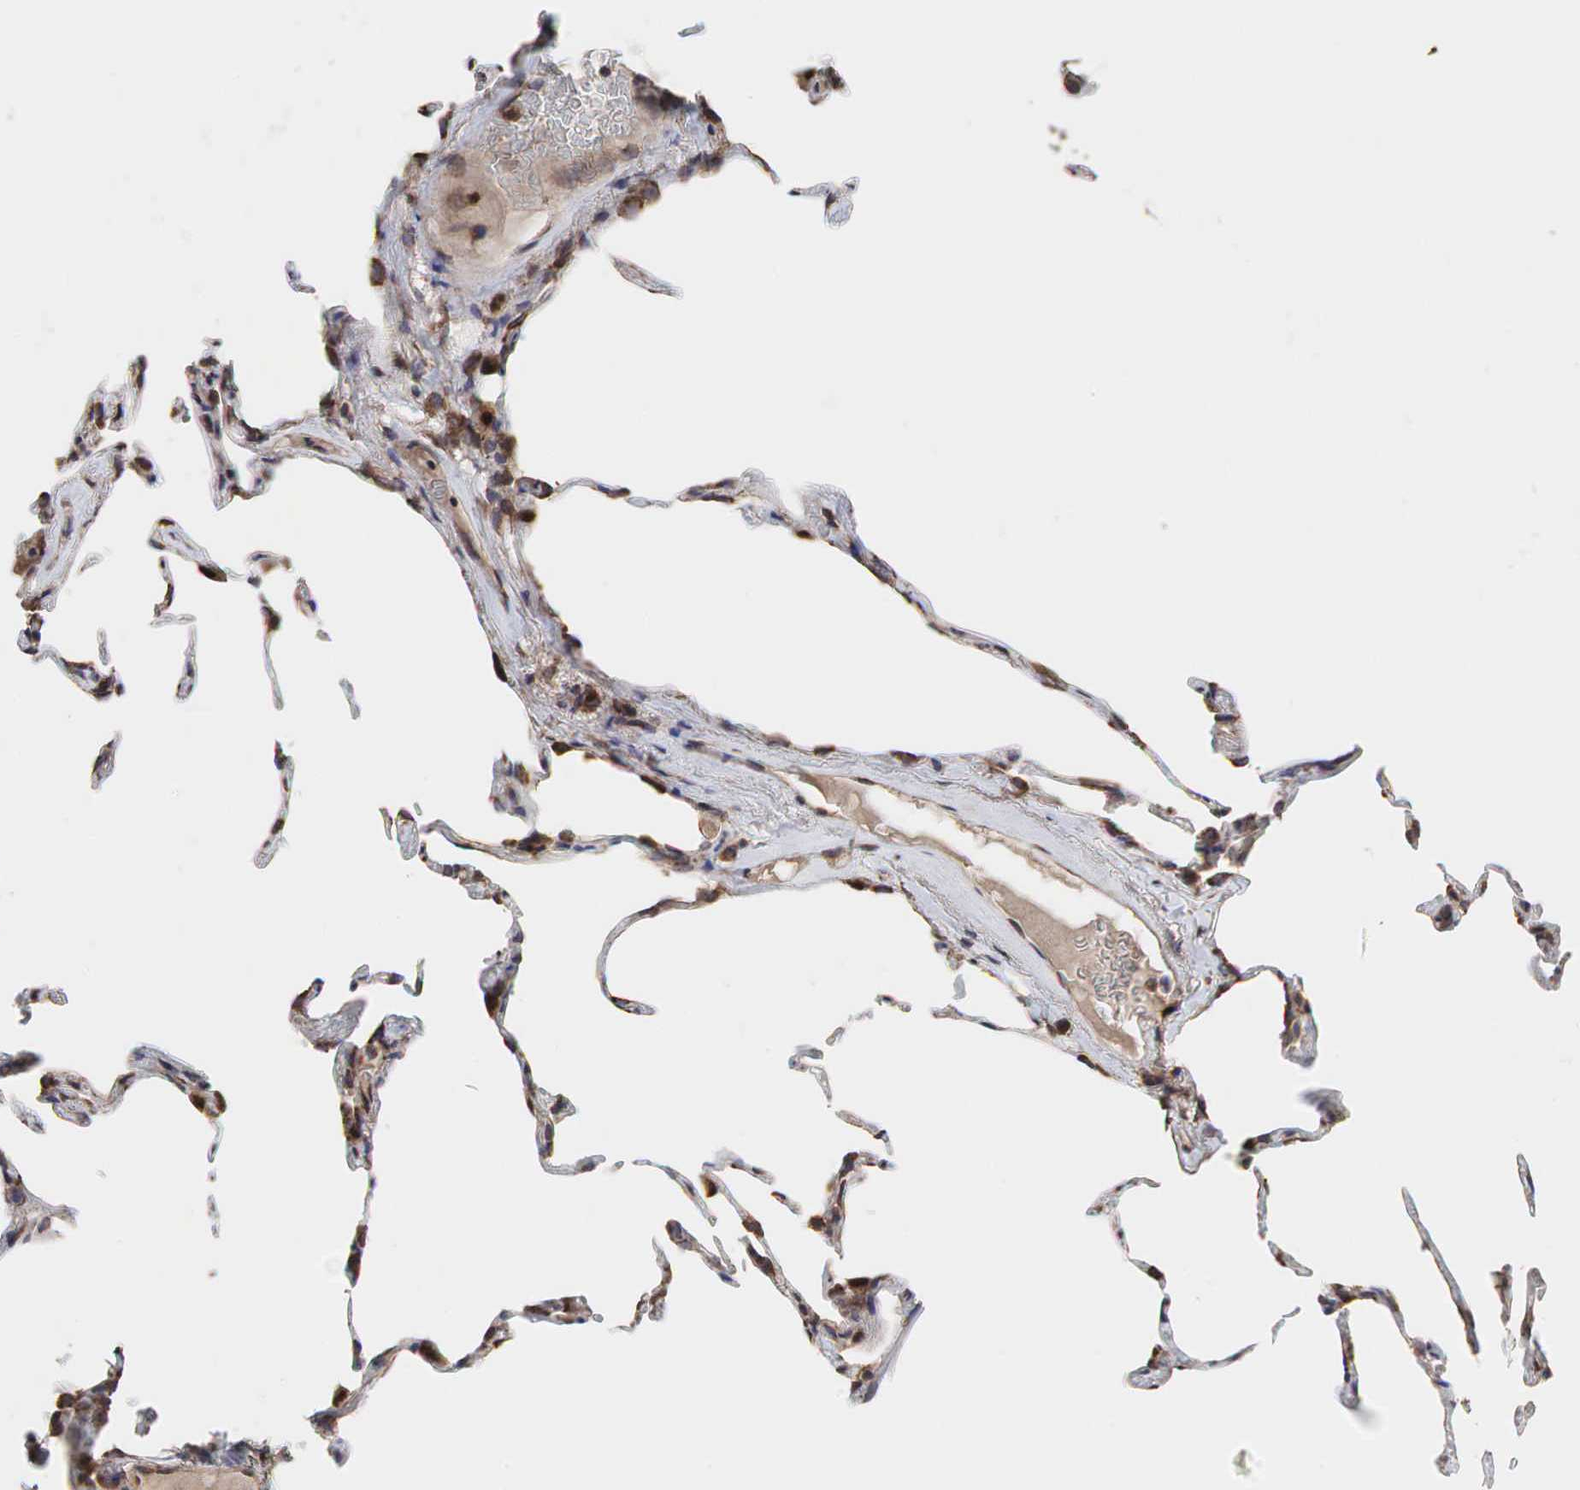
{"staining": {"intensity": "strong", "quantity": "25%-75%", "location": "cytoplasmic/membranous,nuclear"}, "tissue": "lung", "cell_type": "Alveolar cells", "image_type": "normal", "snomed": [{"axis": "morphology", "description": "Normal tissue, NOS"}, {"axis": "topography", "description": "Lung"}], "caption": "The micrograph displays staining of normal lung, revealing strong cytoplasmic/membranous,nuclear protein positivity (brown color) within alveolar cells. Immunohistochemistry stains the protein in brown and the nuclei are stained blue.", "gene": "PABPC5", "patient": {"sex": "female", "age": 75}}